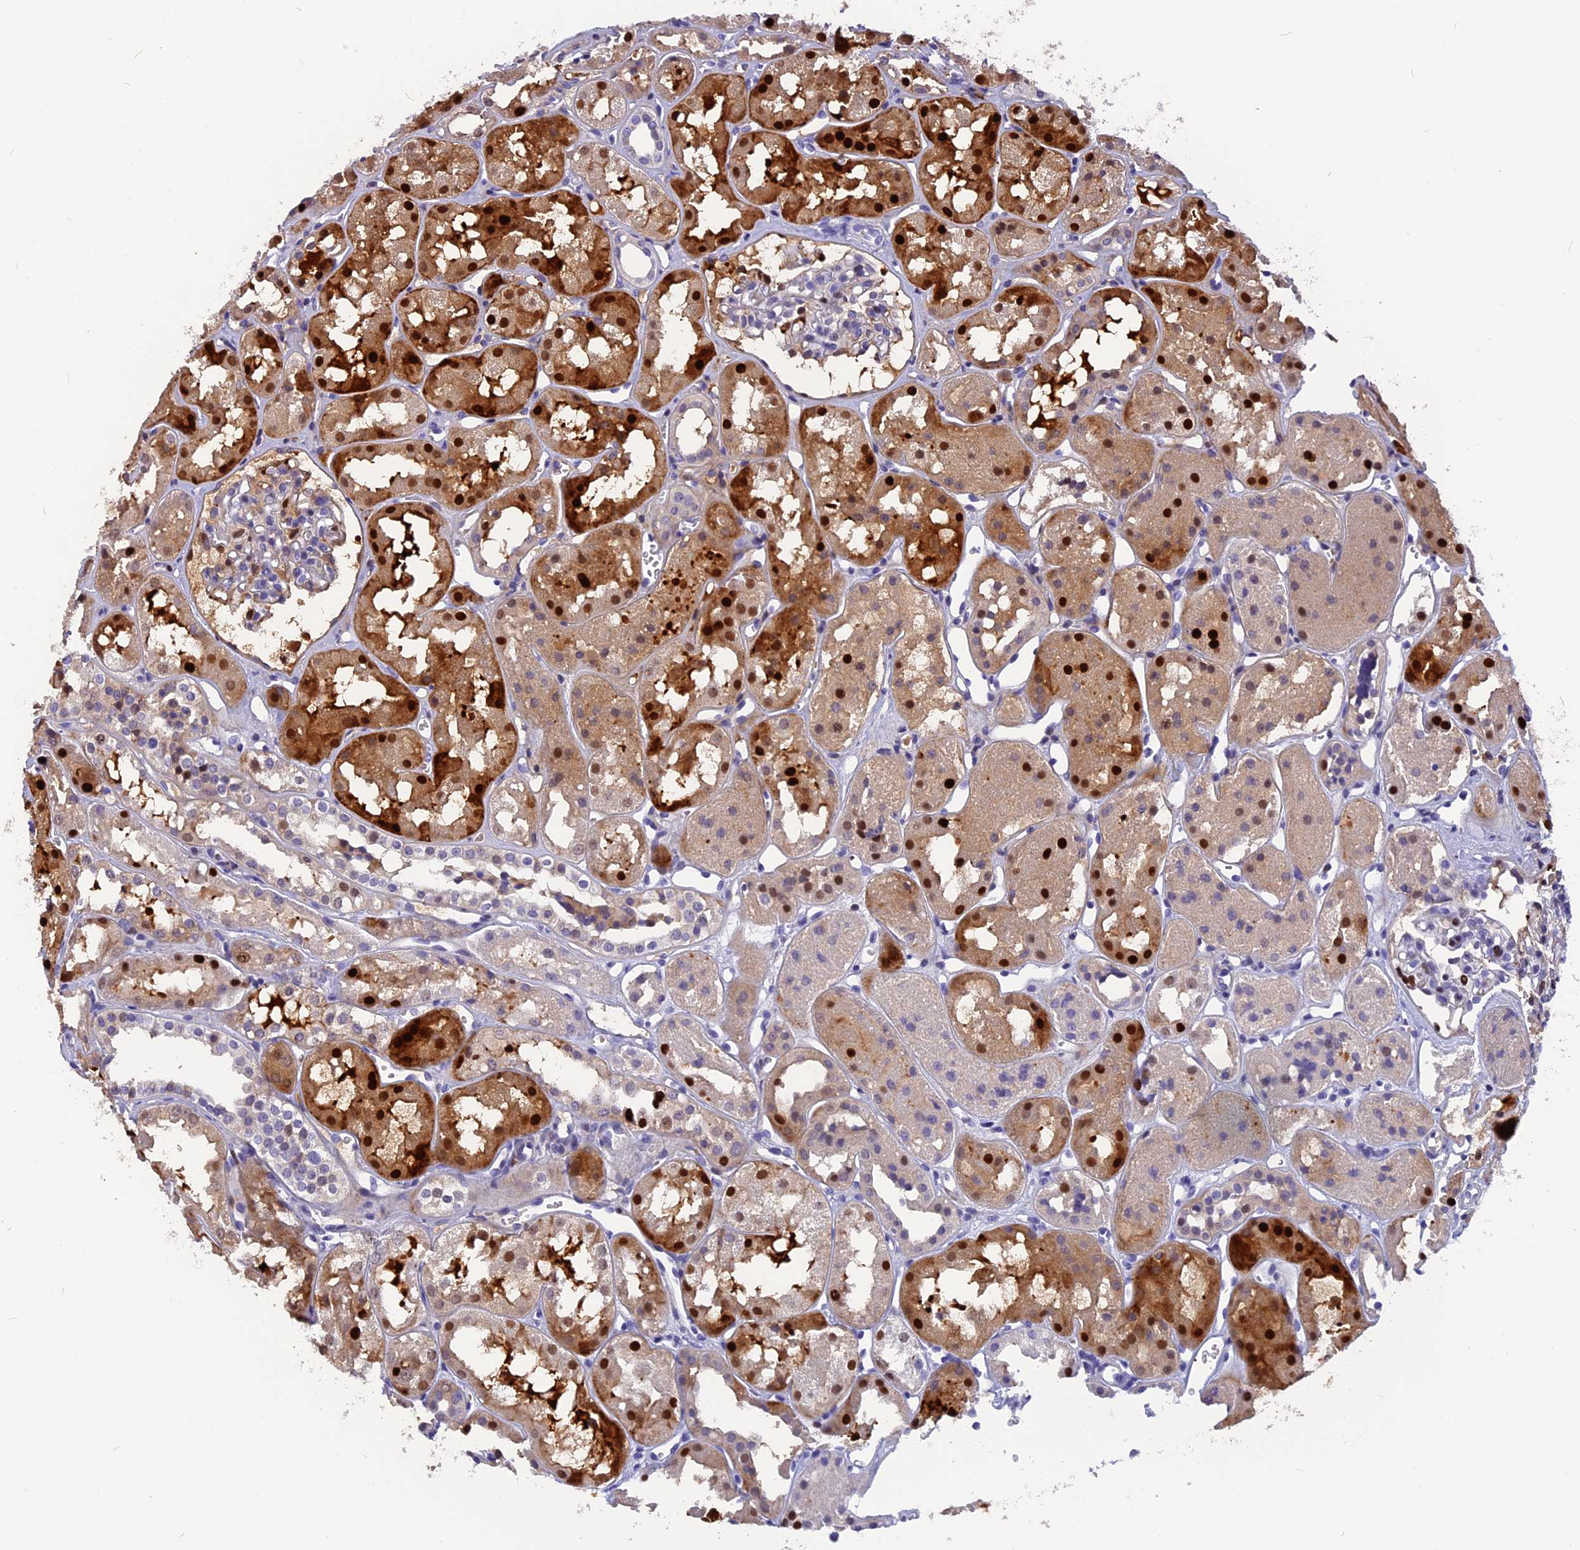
{"staining": {"intensity": "moderate", "quantity": "<25%", "location": "nuclear"}, "tissue": "kidney", "cell_type": "Cells in glomeruli", "image_type": "normal", "snomed": [{"axis": "morphology", "description": "Normal tissue, NOS"}, {"axis": "topography", "description": "Kidney"}], "caption": "Protein analysis of unremarkable kidney exhibits moderate nuclear staining in about <25% of cells in glomeruli. (Stains: DAB (3,3'-diaminobenzidine) in brown, nuclei in blue, Microscopy: brightfield microscopy at high magnification).", "gene": "NKPD1", "patient": {"sex": "male", "age": 16}}